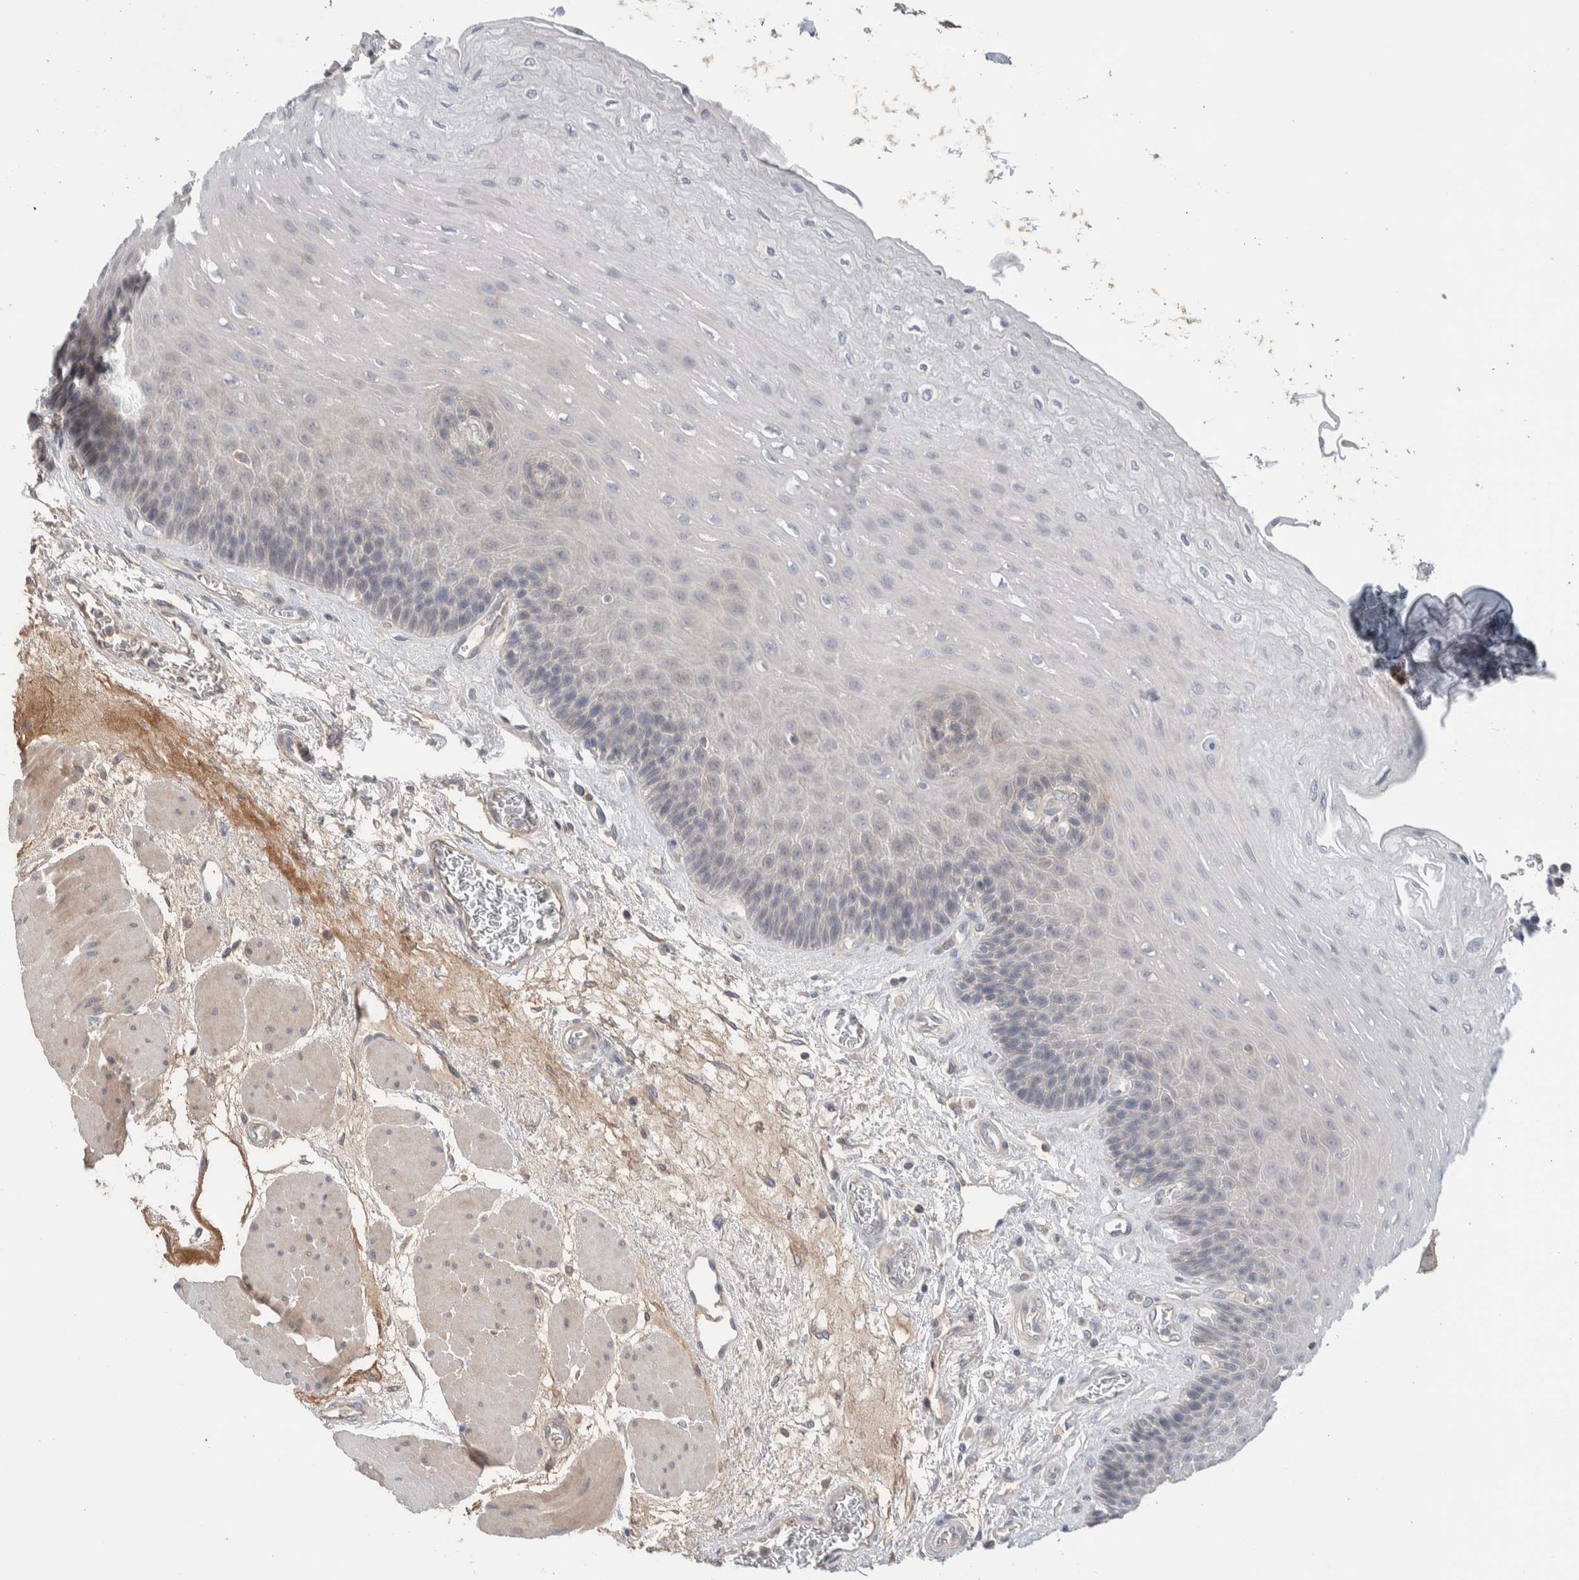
{"staining": {"intensity": "negative", "quantity": "none", "location": "none"}, "tissue": "esophagus", "cell_type": "Squamous epithelial cells", "image_type": "normal", "snomed": [{"axis": "morphology", "description": "Normal tissue, NOS"}, {"axis": "topography", "description": "Esophagus"}], "caption": "Immunohistochemistry (IHC) of normal human esophagus exhibits no staining in squamous epithelial cells.", "gene": "RUSF1", "patient": {"sex": "female", "age": 72}}